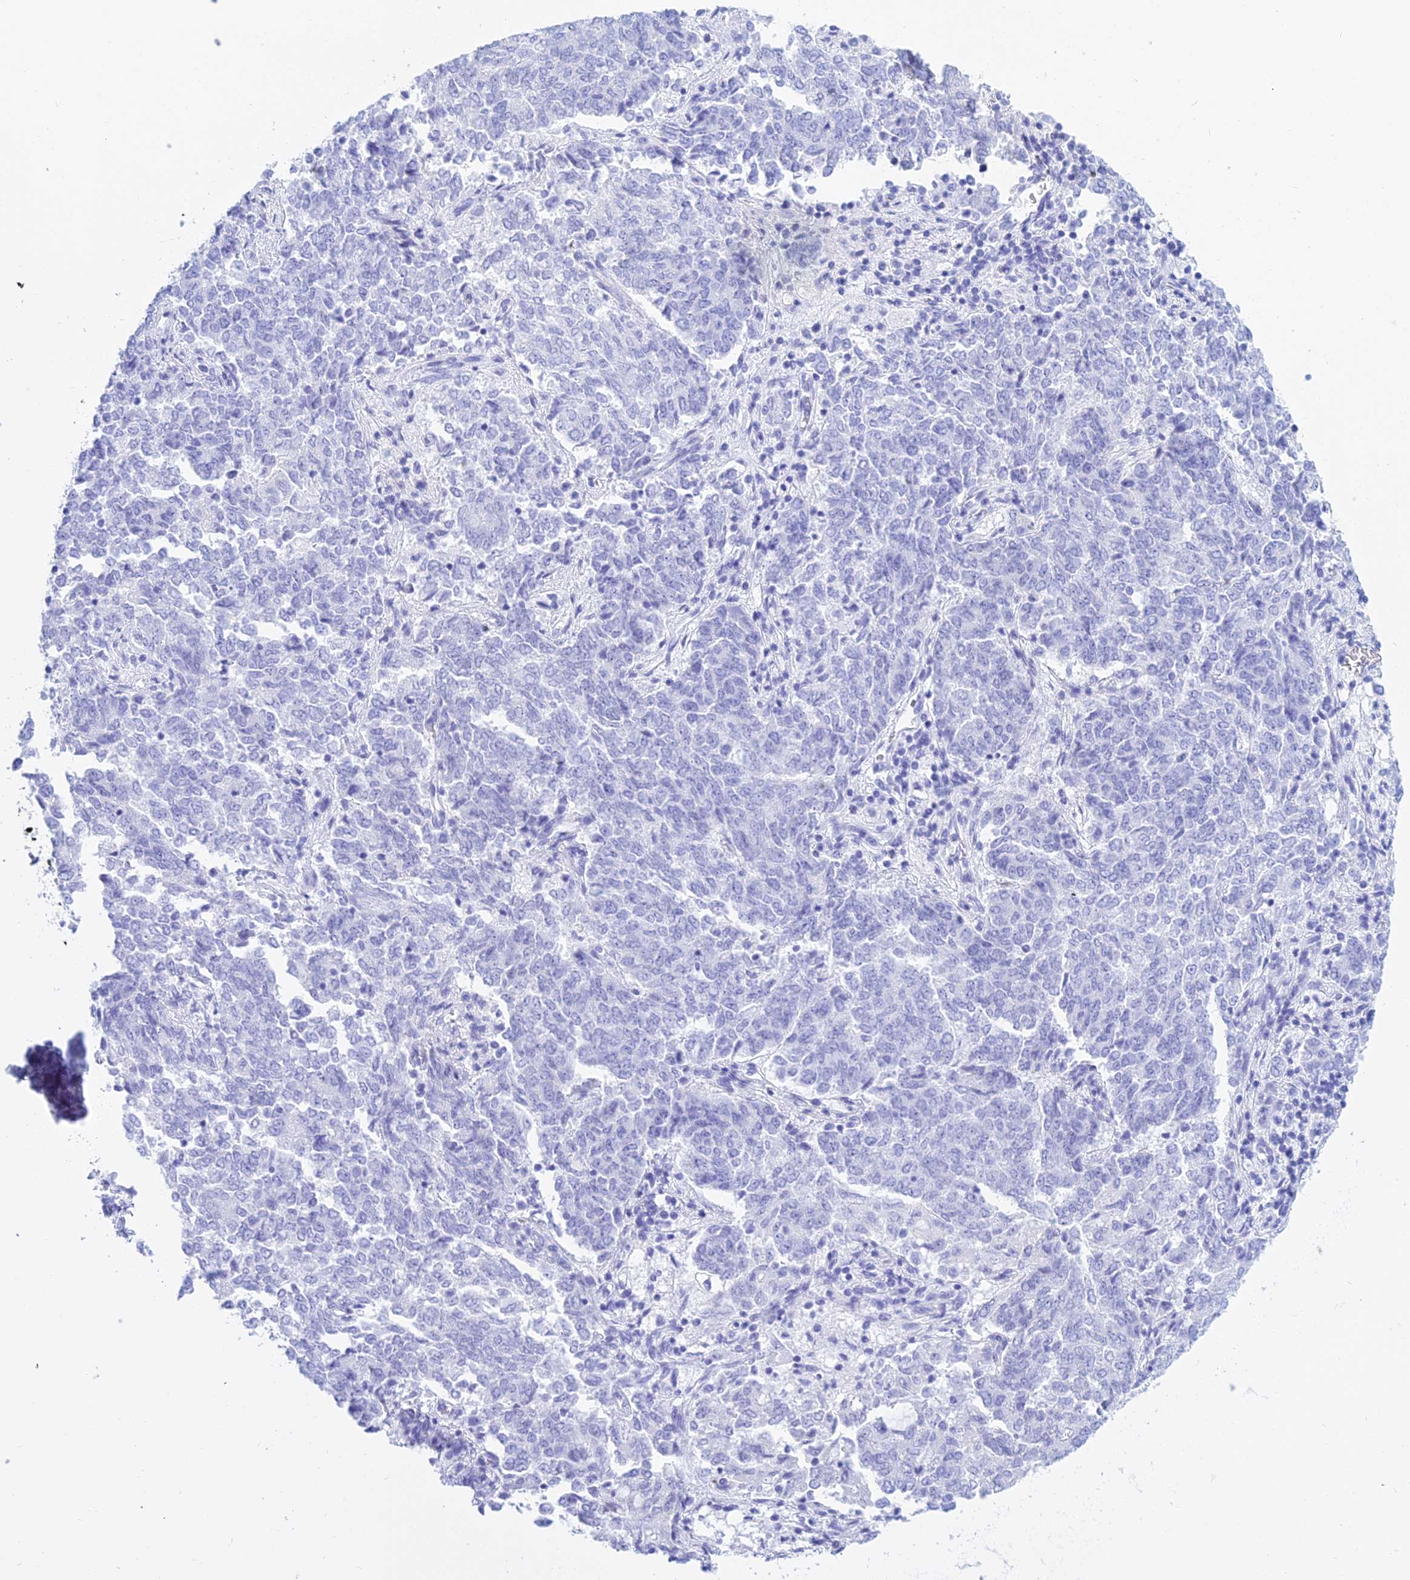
{"staining": {"intensity": "negative", "quantity": "none", "location": "none"}, "tissue": "endometrial cancer", "cell_type": "Tumor cells", "image_type": "cancer", "snomed": [{"axis": "morphology", "description": "Adenocarcinoma, NOS"}, {"axis": "topography", "description": "Endometrium"}], "caption": "The histopathology image reveals no significant positivity in tumor cells of endometrial cancer (adenocarcinoma). (DAB immunohistochemistry, high magnification).", "gene": "PATE4", "patient": {"sex": "female", "age": 80}}